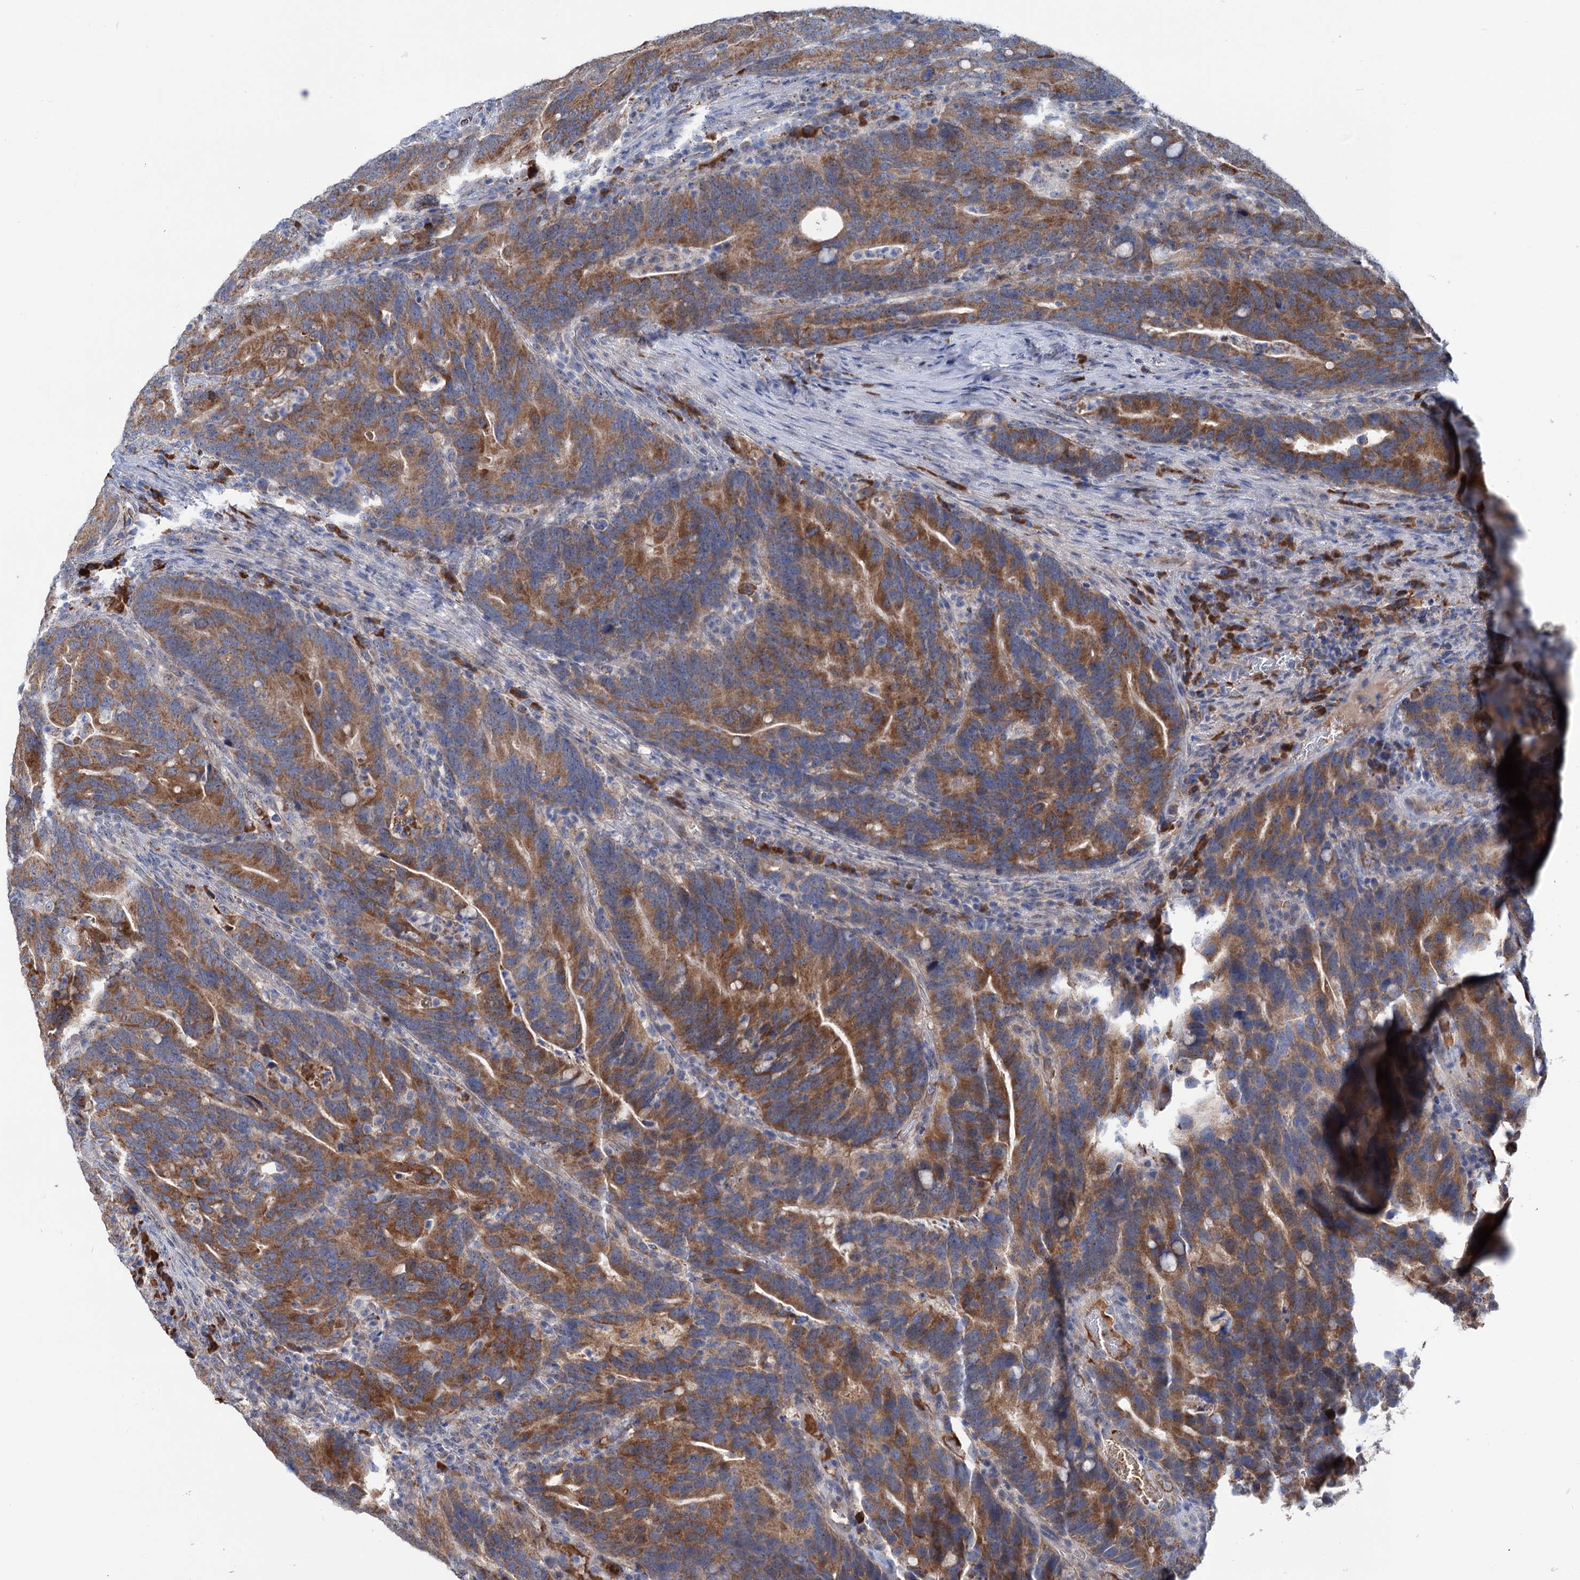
{"staining": {"intensity": "moderate", "quantity": ">75%", "location": "cytoplasmic/membranous"}, "tissue": "colorectal cancer", "cell_type": "Tumor cells", "image_type": "cancer", "snomed": [{"axis": "morphology", "description": "Adenocarcinoma, NOS"}, {"axis": "topography", "description": "Colon"}], "caption": "DAB immunohistochemical staining of human colorectal adenocarcinoma demonstrates moderate cytoplasmic/membranous protein staining in approximately >75% of tumor cells.", "gene": "LPIN1", "patient": {"sex": "female", "age": 66}}